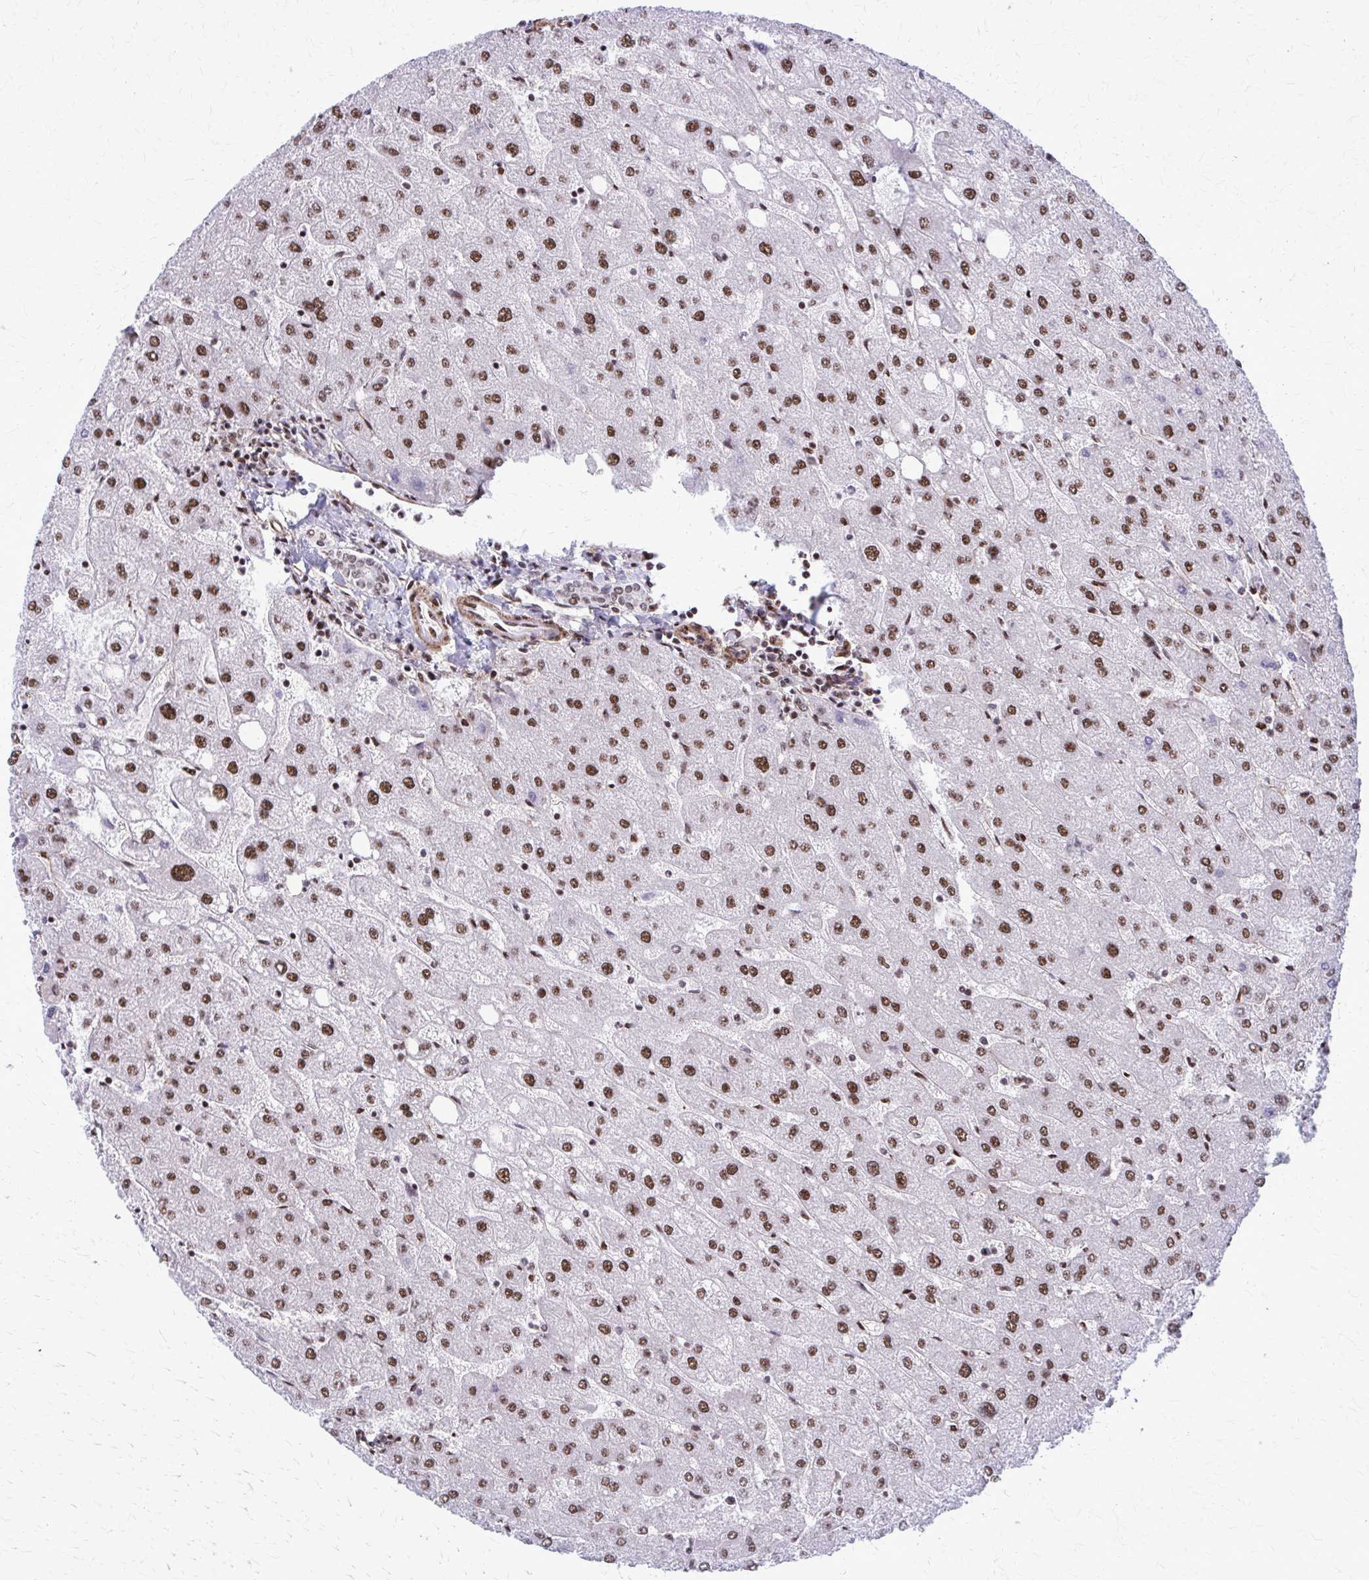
{"staining": {"intensity": "weak", "quantity": ">75%", "location": "nuclear"}, "tissue": "liver", "cell_type": "Cholangiocytes", "image_type": "normal", "snomed": [{"axis": "morphology", "description": "Normal tissue, NOS"}, {"axis": "topography", "description": "Liver"}], "caption": "Brown immunohistochemical staining in normal human liver exhibits weak nuclear positivity in approximately >75% of cholangiocytes. (DAB IHC with brightfield microscopy, high magnification).", "gene": "NRBF2", "patient": {"sex": "male", "age": 67}}